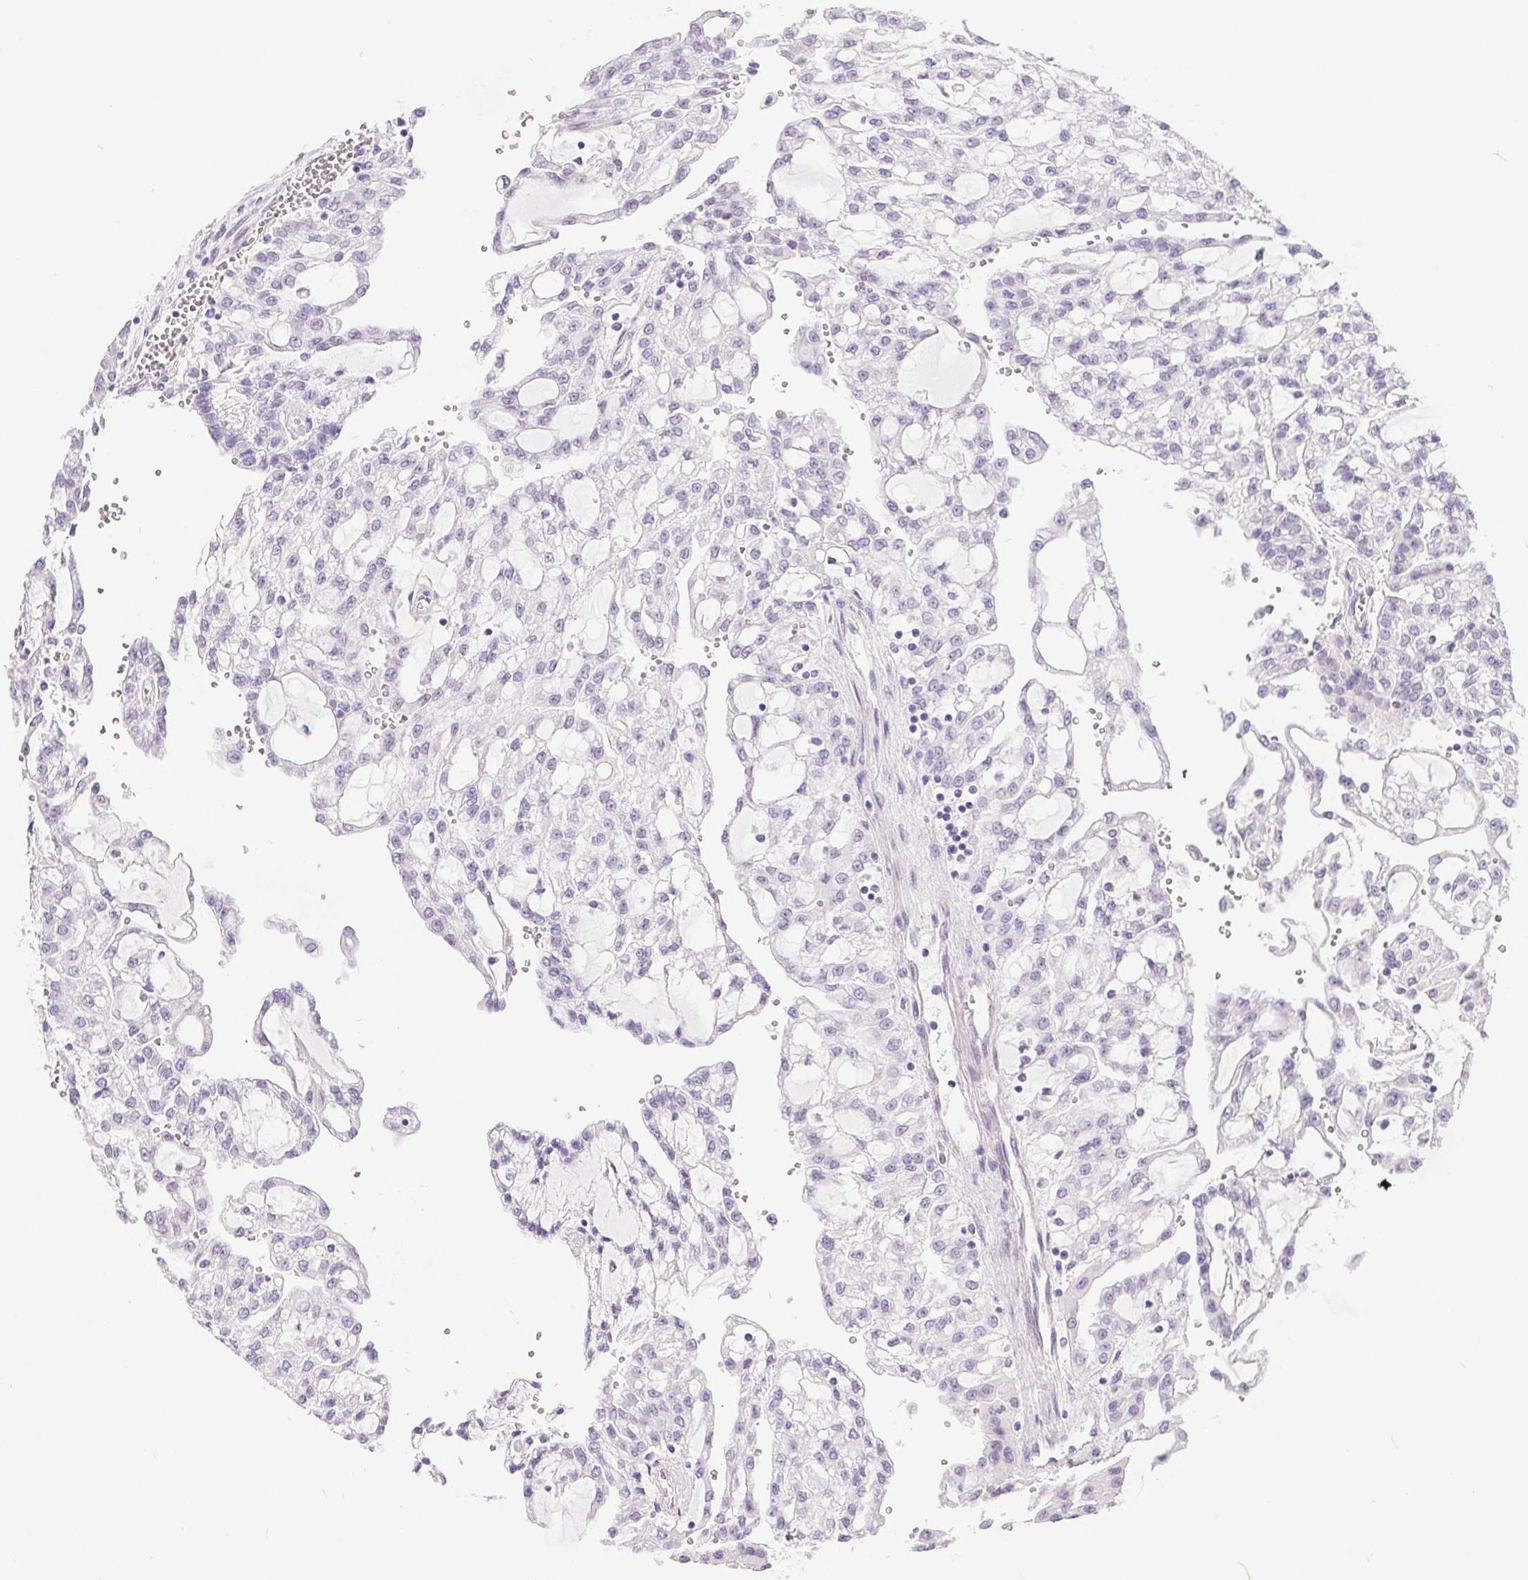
{"staining": {"intensity": "negative", "quantity": "none", "location": "none"}, "tissue": "renal cancer", "cell_type": "Tumor cells", "image_type": "cancer", "snomed": [{"axis": "morphology", "description": "Adenocarcinoma, NOS"}, {"axis": "topography", "description": "Kidney"}], "caption": "DAB immunohistochemical staining of human renal cancer (adenocarcinoma) shows no significant expression in tumor cells. (DAB immunohistochemistry visualized using brightfield microscopy, high magnification).", "gene": "GFAP", "patient": {"sex": "male", "age": 63}}